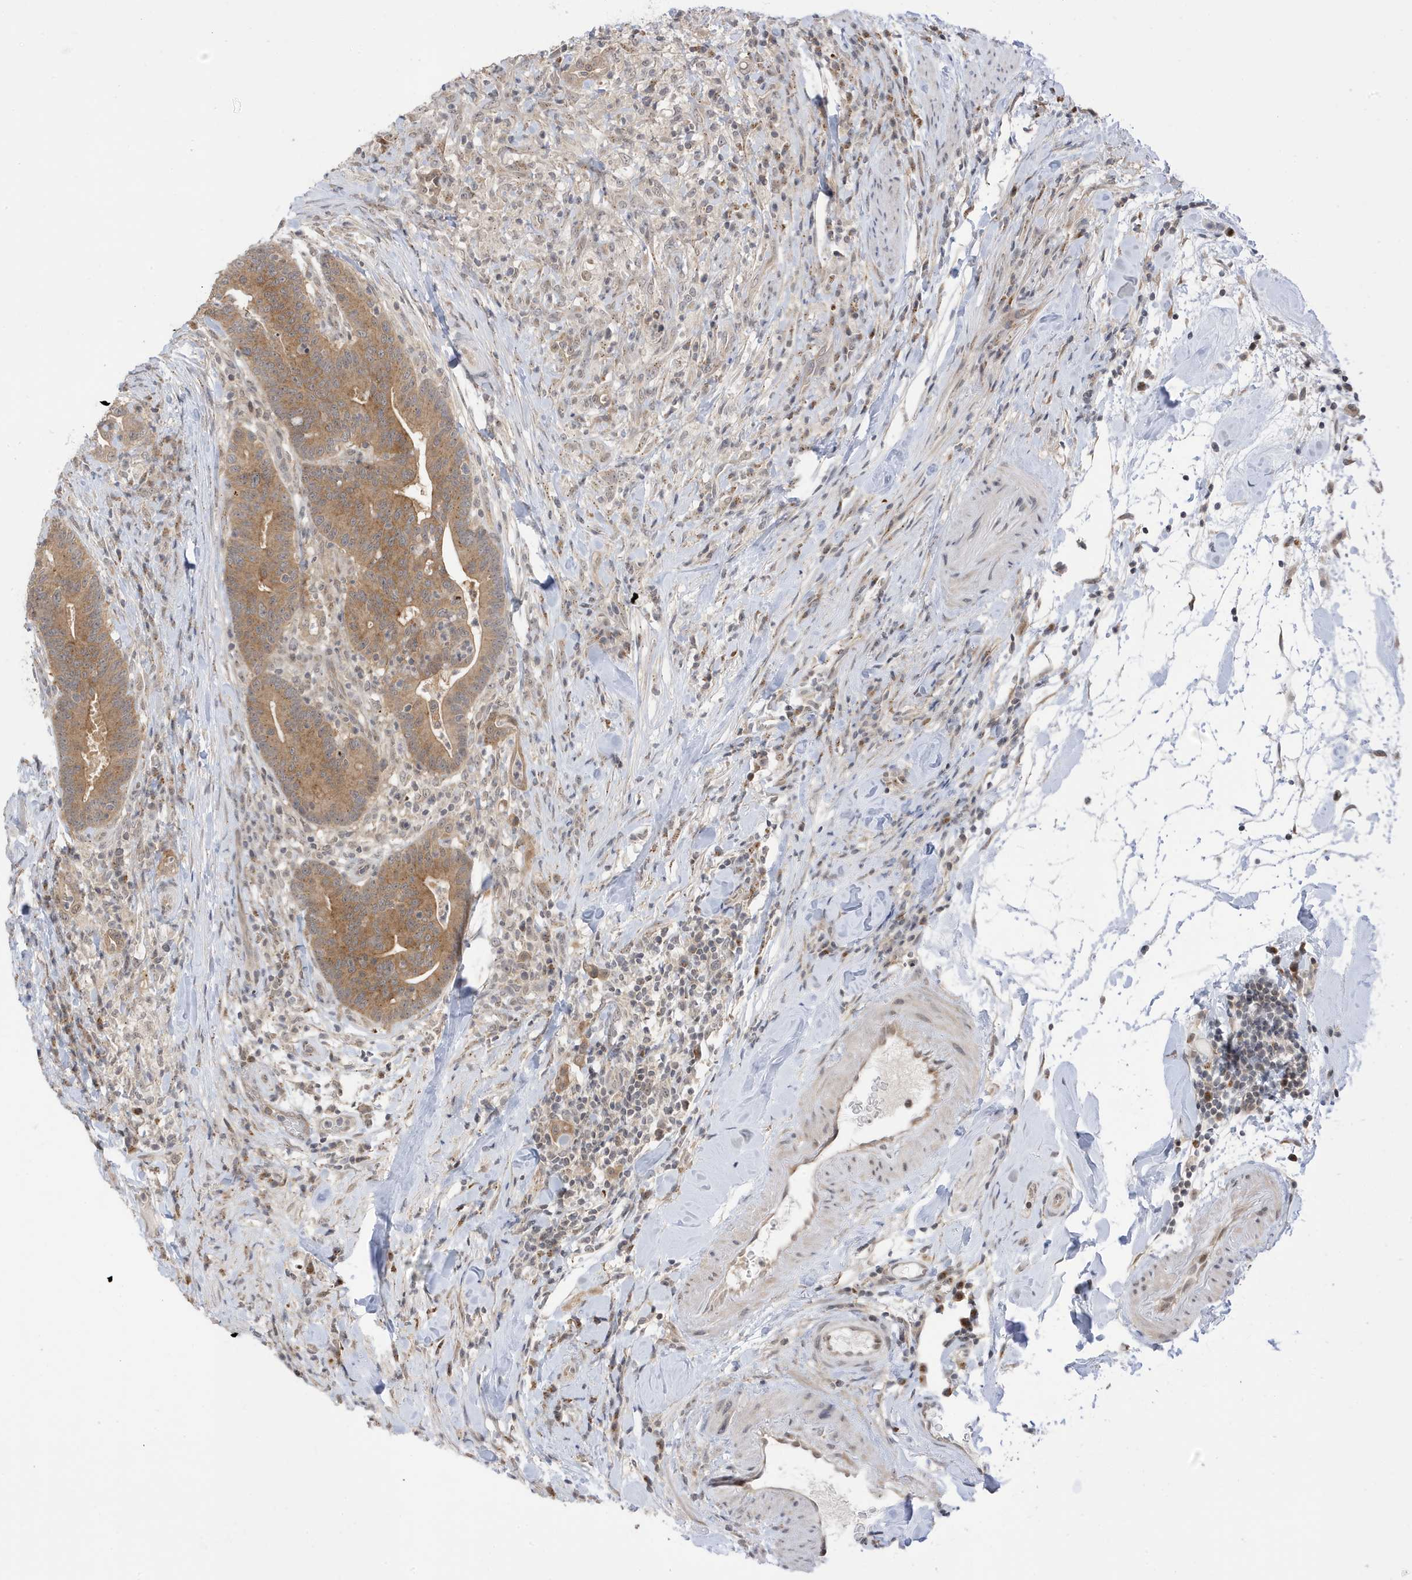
{"staining": {"intensity": "moderate", "quantity": ">75%", "location": "cytoplasmic/membranous"}, "tissue": "colorectal cancer", "cell_type": "Tumor cells", "image_type": "cancer", "snomed": [{"axis": "morphology", "description": "Adenocarcinoma, NOS"}, {"axis": "topography", "description": "Colon"}], "caption": "Immunohistochemistry (IHC) histopathology image of human colorectal cancer (adenocarcinoma) stained for a protein (brown), which shows medium levels of moderate cytoplasmic/membranous staining in about >75% of tumor cells.", "gene": "TAB3", "patient": {"sex": "female", "age": 66}}